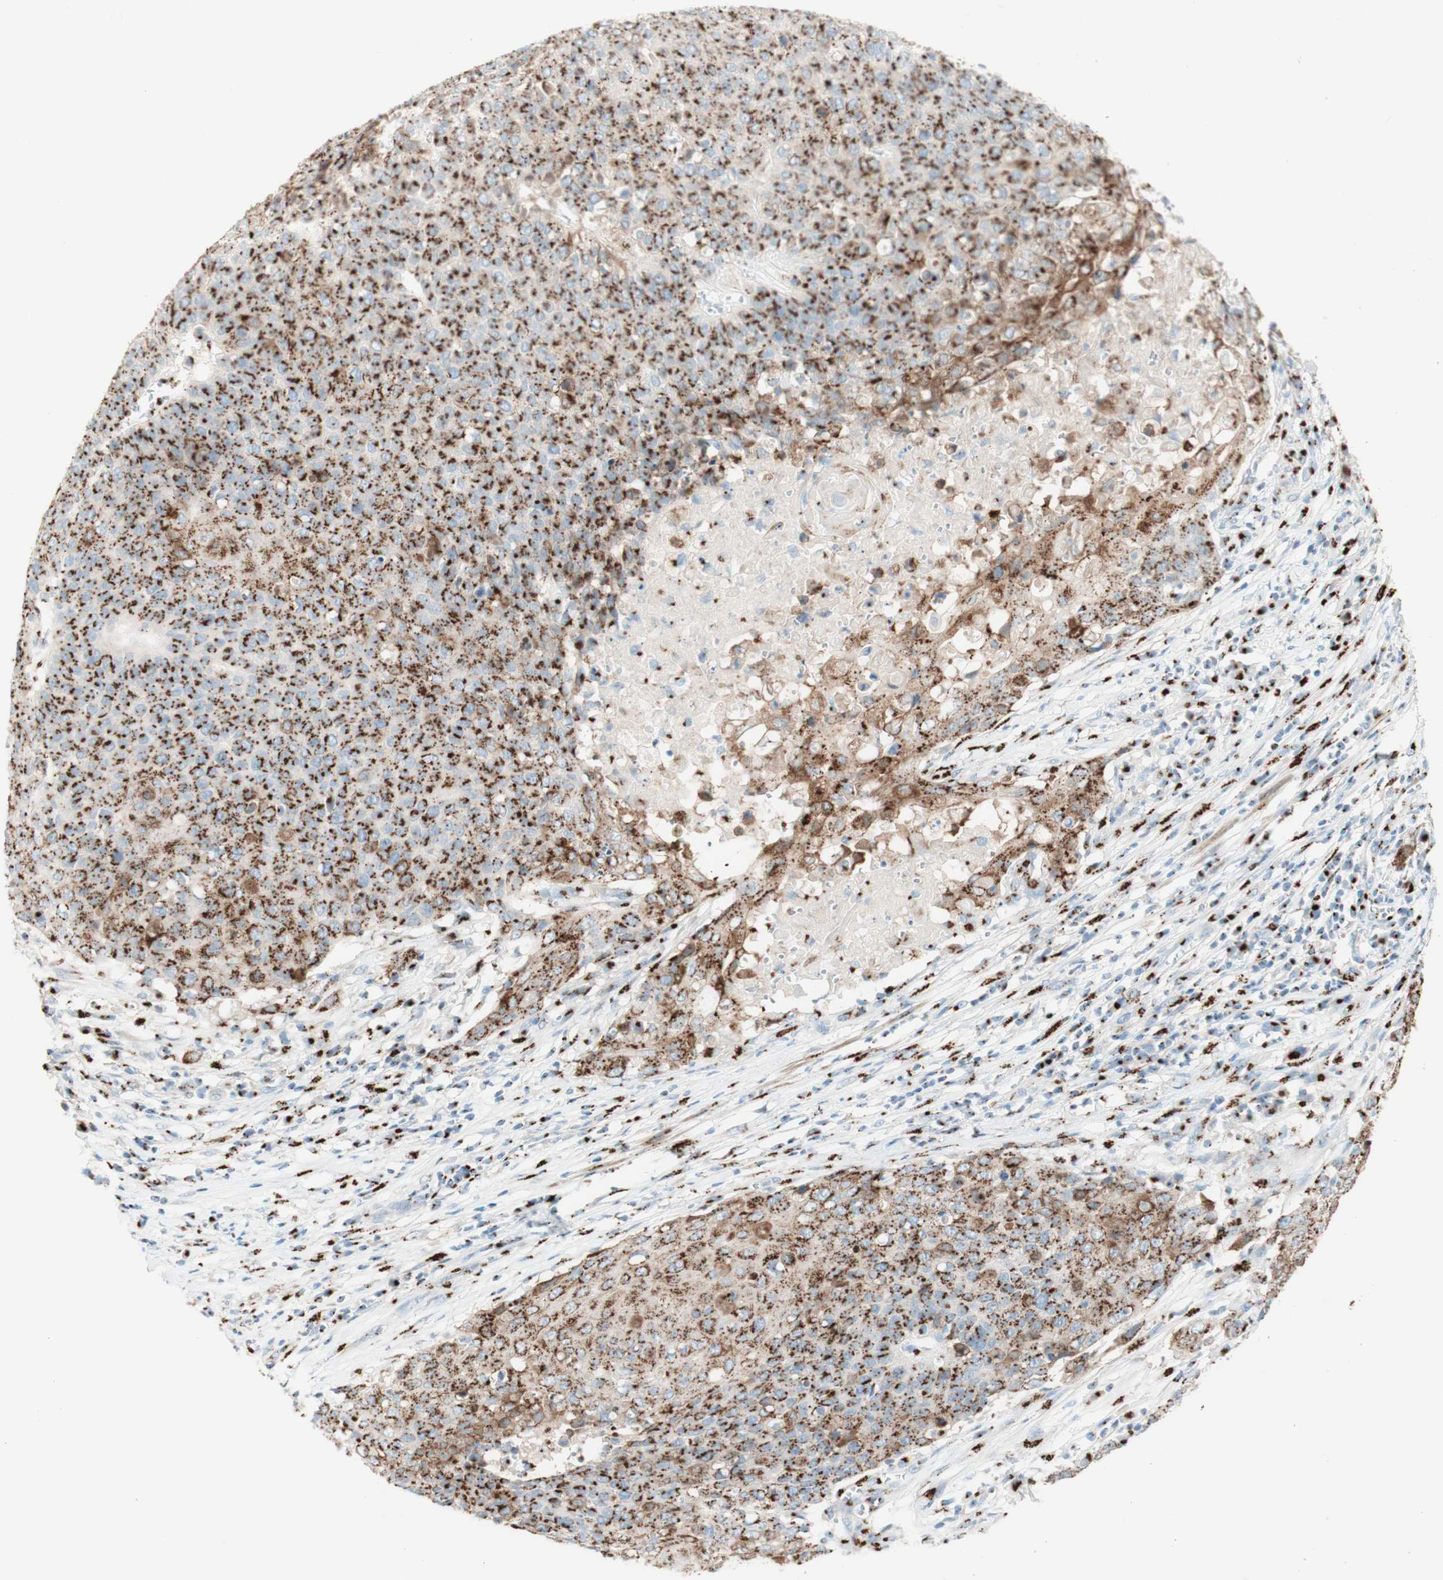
{"staining": {"intensity": "strong", "quantity": ">75%", "location": "cytoplasmic/membranous"}, "tissue": "cervical cancer", "cell_type": "Tumor cells", "image_type": "cancer", "snomed": [{"axis": "morphology", "description": "Squamous cell carcinoma, NOS"}, {"axis": "topography", "description": "Cervix"}], "caption": "Human cervical cancer (squamous cell carcinoma) stained for a protein (brown) demonstrates strong cytoplasmic/membranous positive staining in approximately >75% of tumor cells.", "gene": "GOLGB1", "patient": {"sex": "female", "age": 39}}